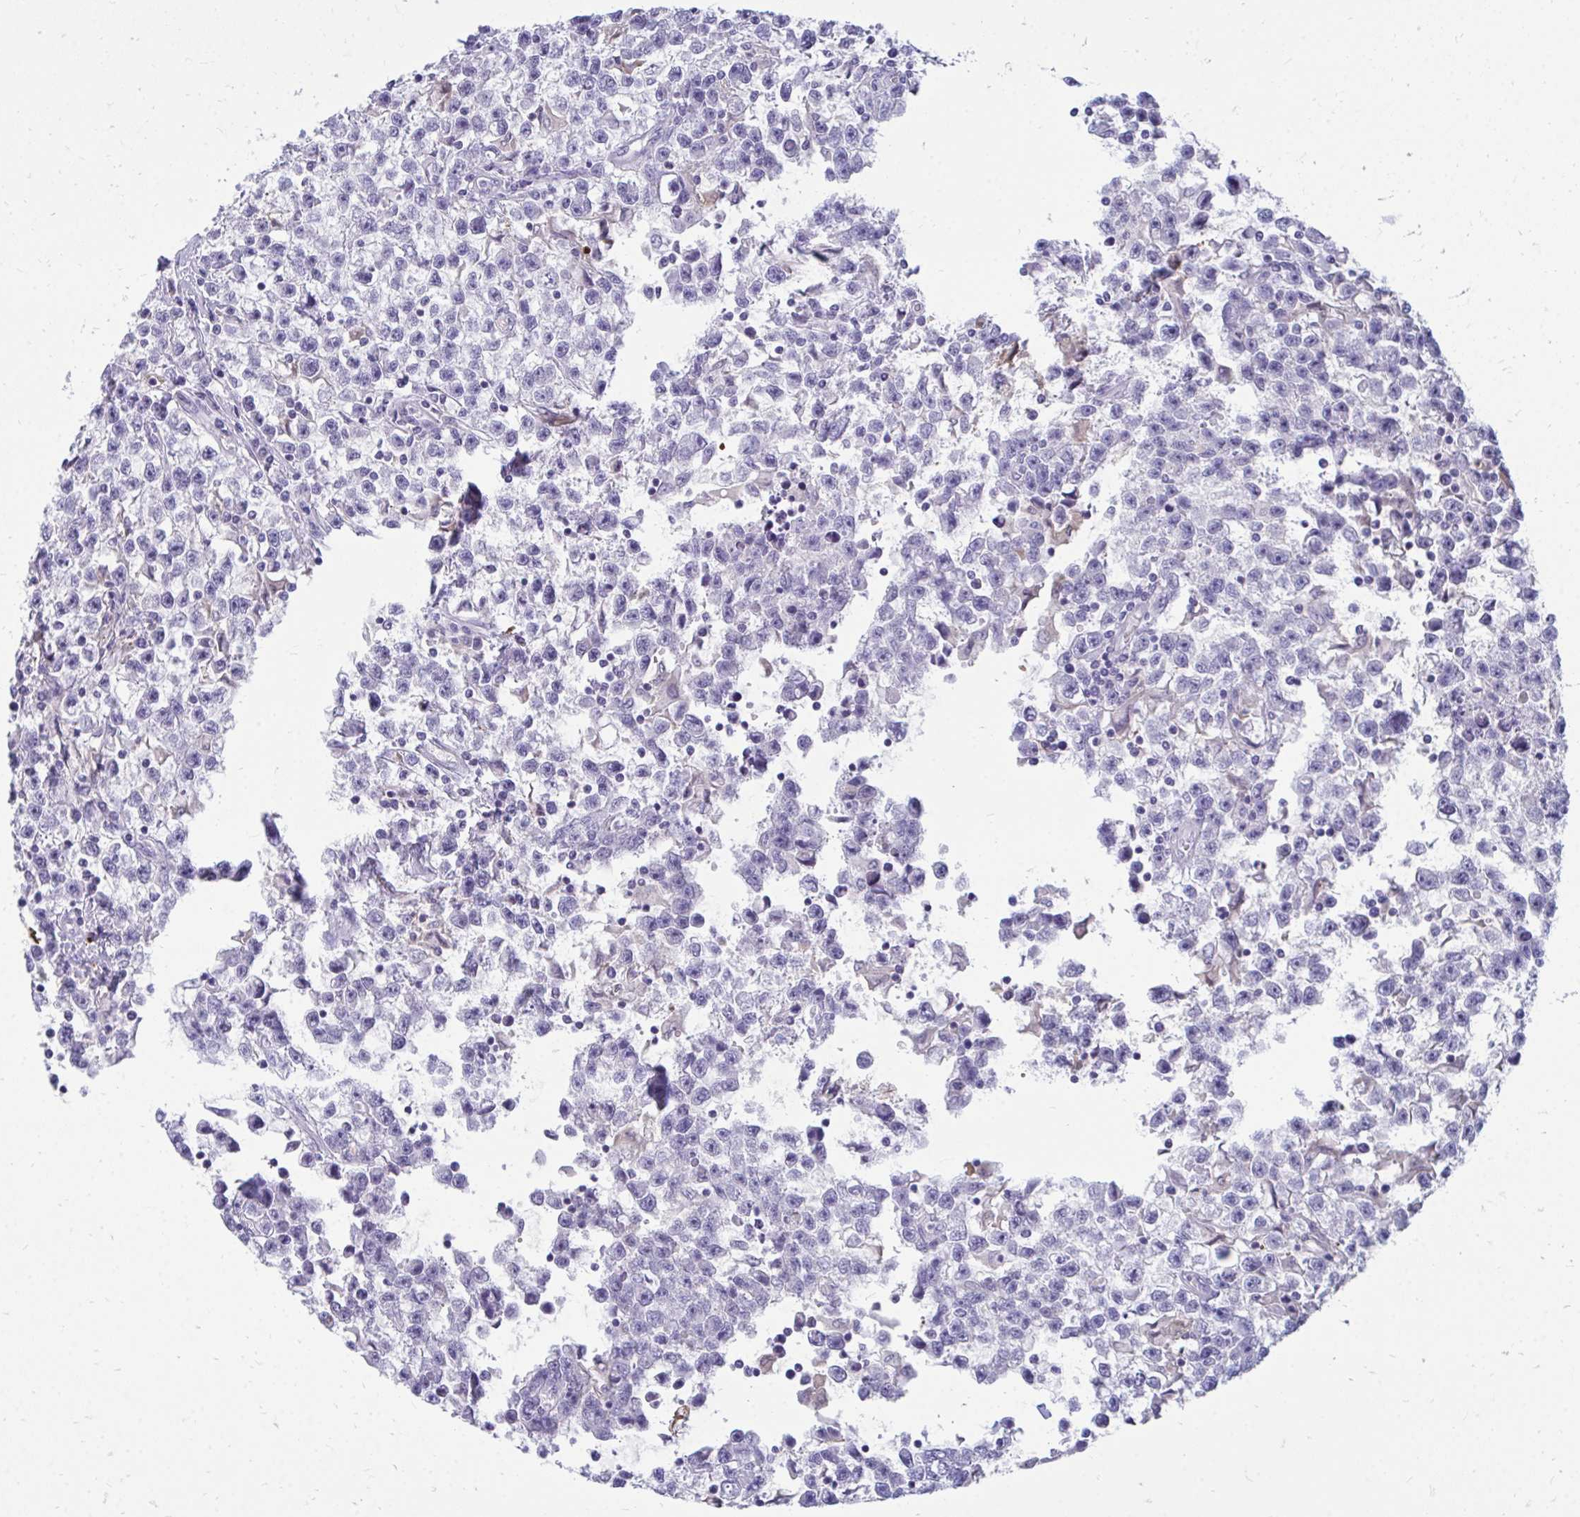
{"staining": {"intensity": "negative", "quantity": "none", "location": "none"}, "tissue": "testis cancer", "cell_type": "Tumor cells", "image_type": "cancer", "snomed": [{"axis": "morphology", "description": "Seminoma, NOS"}, {"axis": "topography", "description": "Testis"}], "caption": "Testis cancer stained for a protein using immunohistochemistry exhibits no positivity tumor cells.", "gene": "FABP3", "patient": {"sex": "male", "age": 31}}